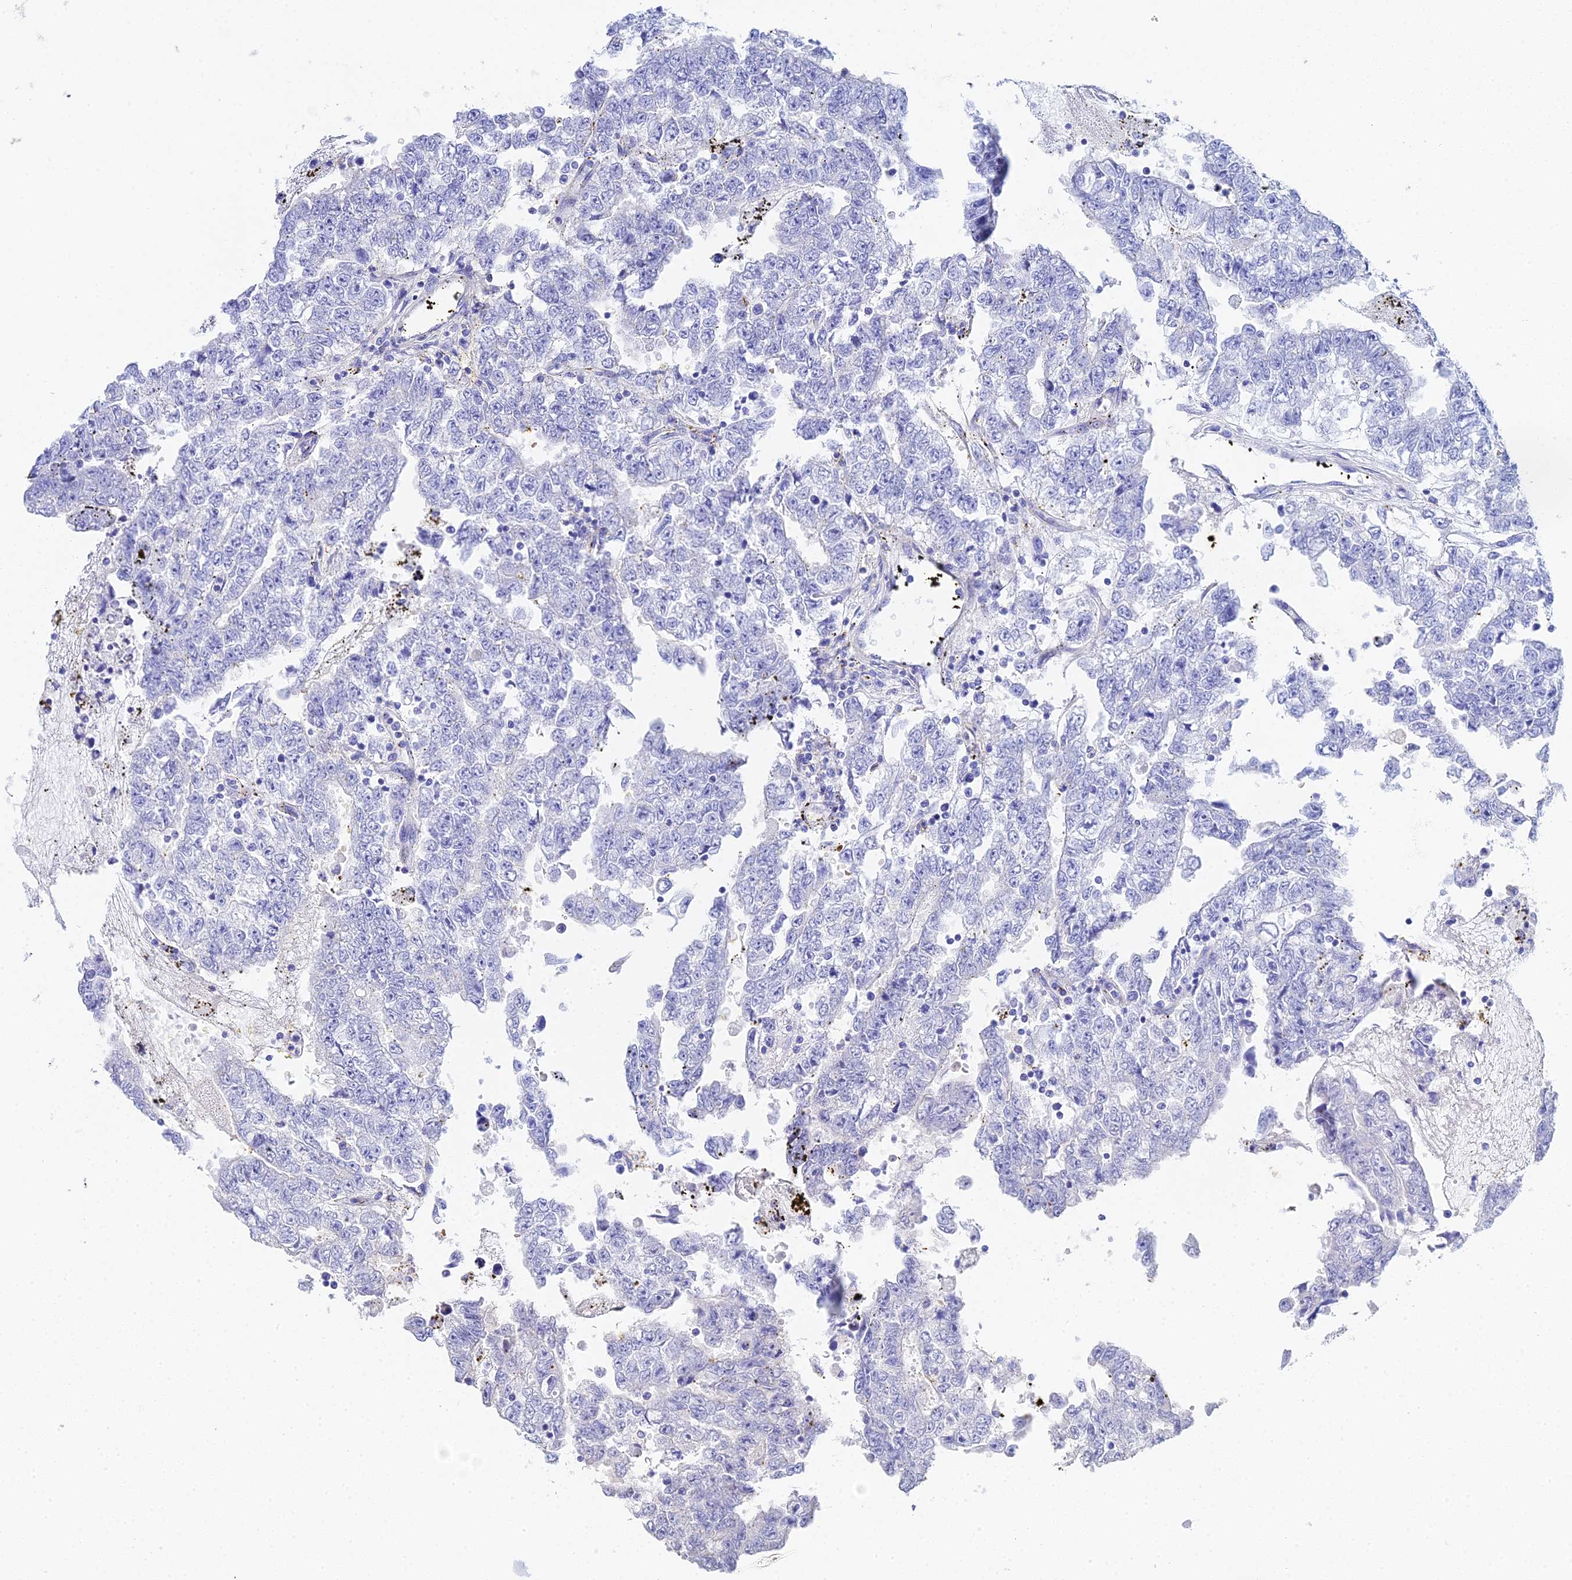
{"staining": {"intensity": "negative", "quantity": "none", "location": "none"}, "tissue": "testis cancer", "cell_type": "Tumor cells", "image_type": "cancer", "snomed": [{"axis": "morphology", "description": "Carcinoma, Embryonal, NOS"}, {"axis": "topography", "description": "Testis"}], "caption": "Embryonal carcinoma (testis) was stained to show a protein in brown. There is no significant expression in tumor cells.", "gene": "CELA3A", "patient": {"sex": "male", "age": 25}}